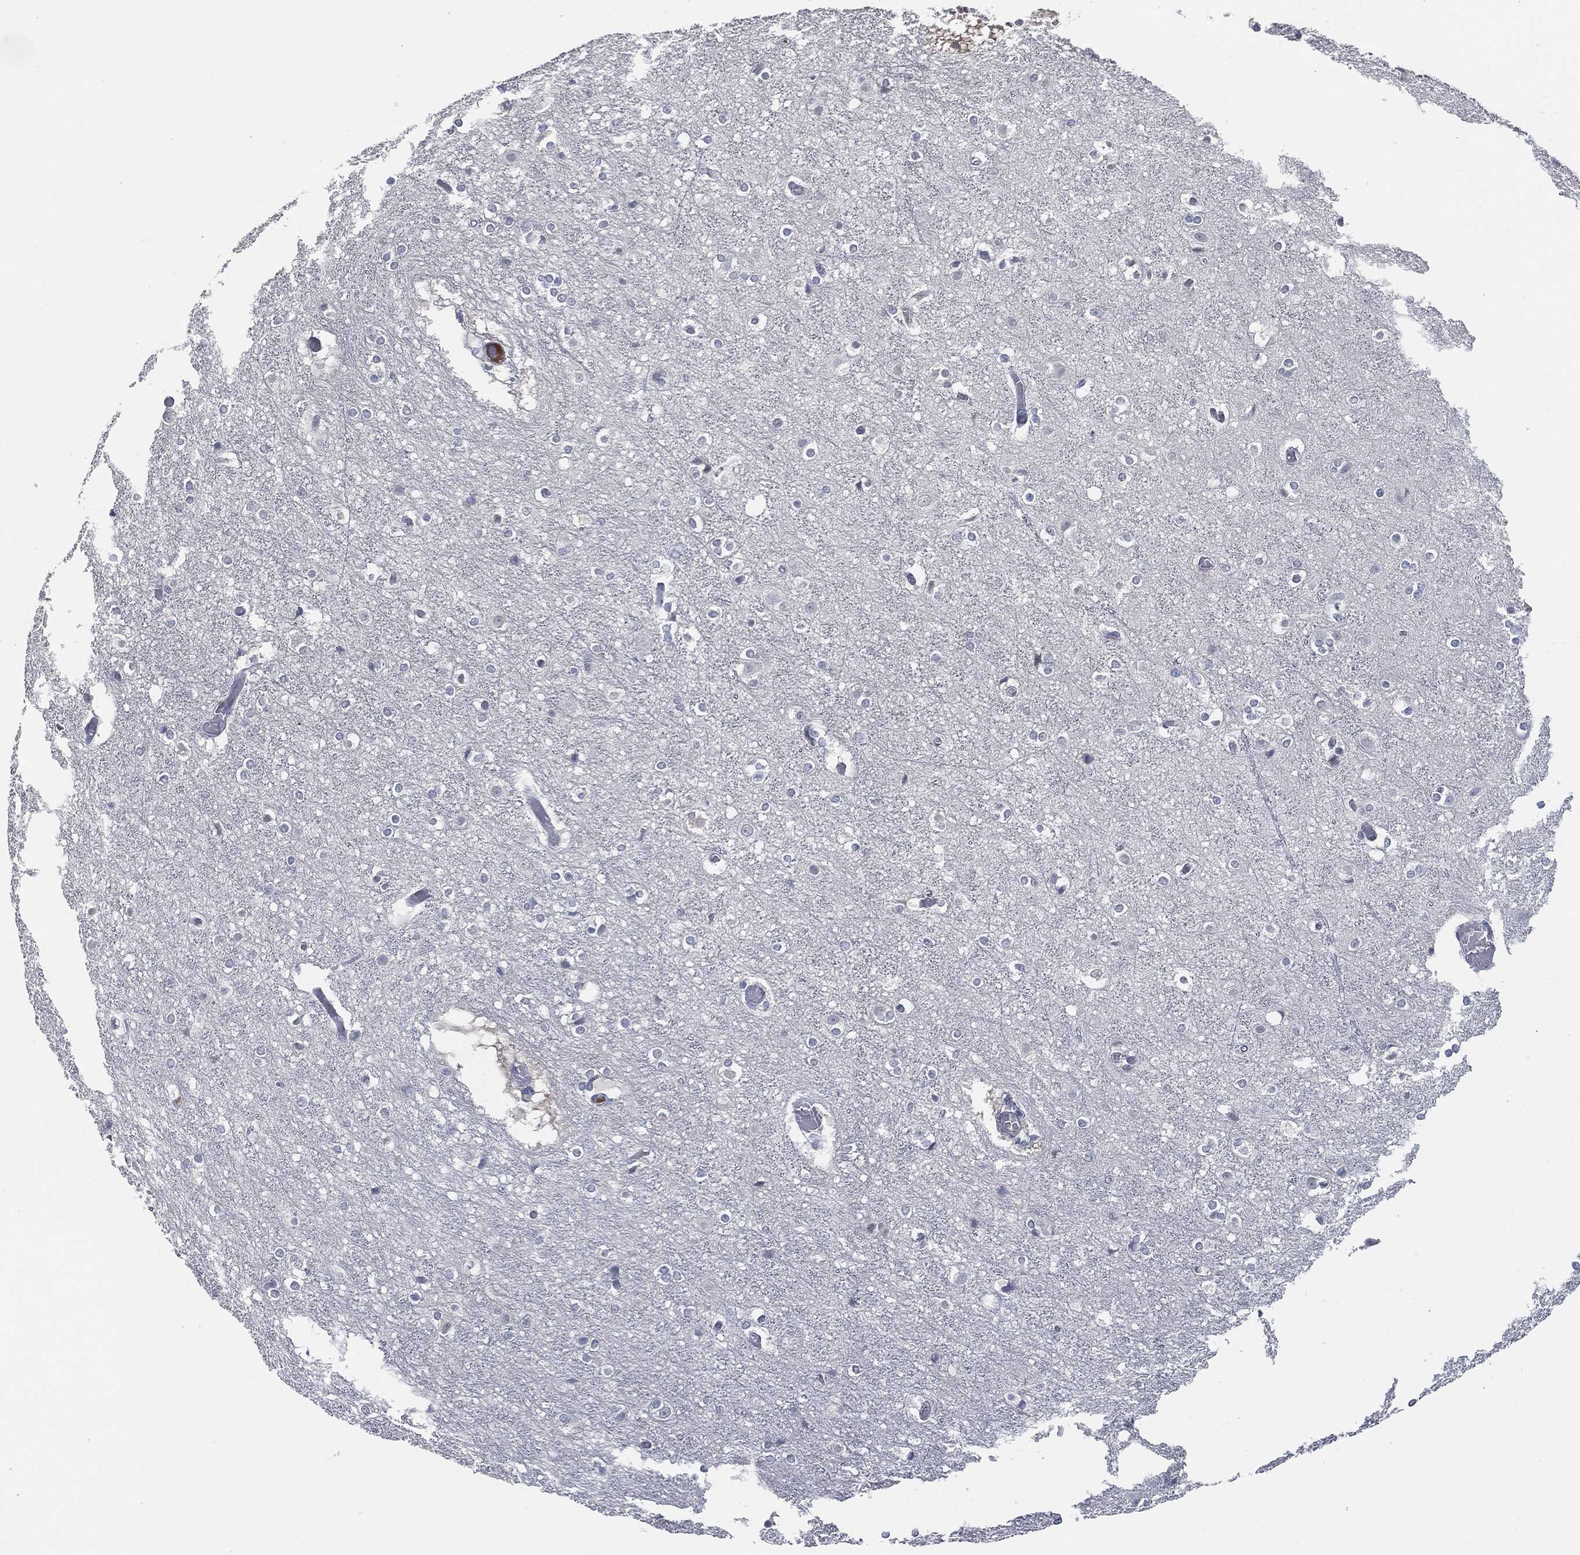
{"staining": {"intensity": "negative", "quantity": "none", "location": "none"}, "tissue": "cerebral cortex", "cell_type": "Endothelial cells", "image_type": "normal", "snomed": [{"axis": "morphology", "description": "Normal tissue, NOS"}, {"axis": "topography", "description": "Cerebral cortex"}], "caption": "An immunohistochemistry (IHC) photomicrograph of benign cerebral cortex is shown. There is no staining in endothelial cells of cerebral cortex.", "gene": "SIGLEC7", "patient": {"sex": "female", "age": 52}}